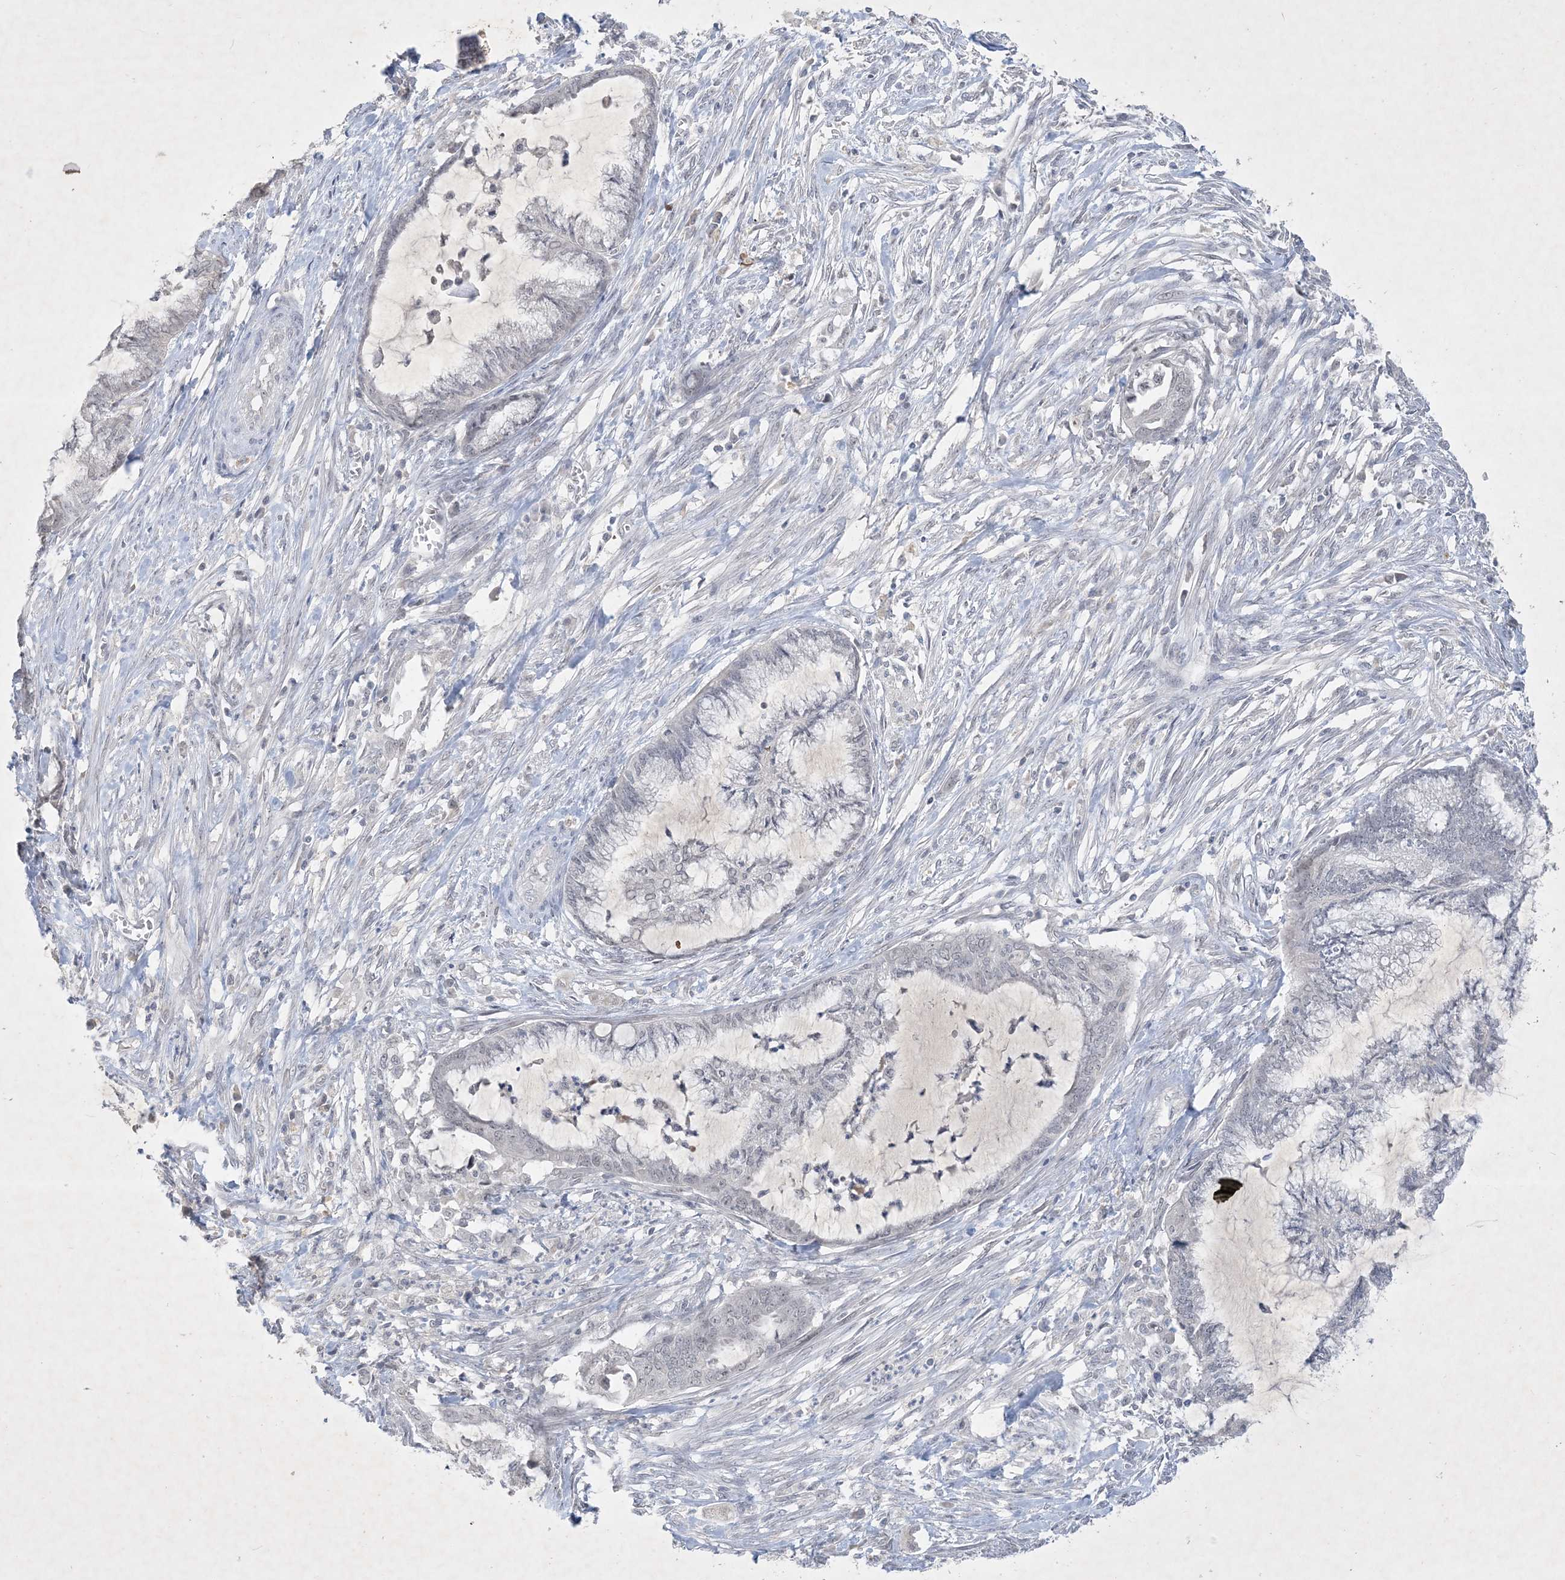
{"staining": {"intensity": "negative", "quantity": "none", "location": "none"}, "tissue": "endometrial cancer", "cell_type": "Tumor cells", "image_type": "cancer", "snomed": [{"axis": "morphology", "description": "Adenocarcinoma, NOS"}, {"axis": "topography", "description": "Endometrium"}], "caption": "A high-resolution image shows IHC staining of endometrial cancer, which shows no significant expression in tumor cells. The staining was performed using DAB to visualize the protein expression in brown, while the nuclei were stained in blue with hematoxylin (Magnification: 20x).", "gene": "ZNF674", "patient": {"sex": "female", "age": 86}}